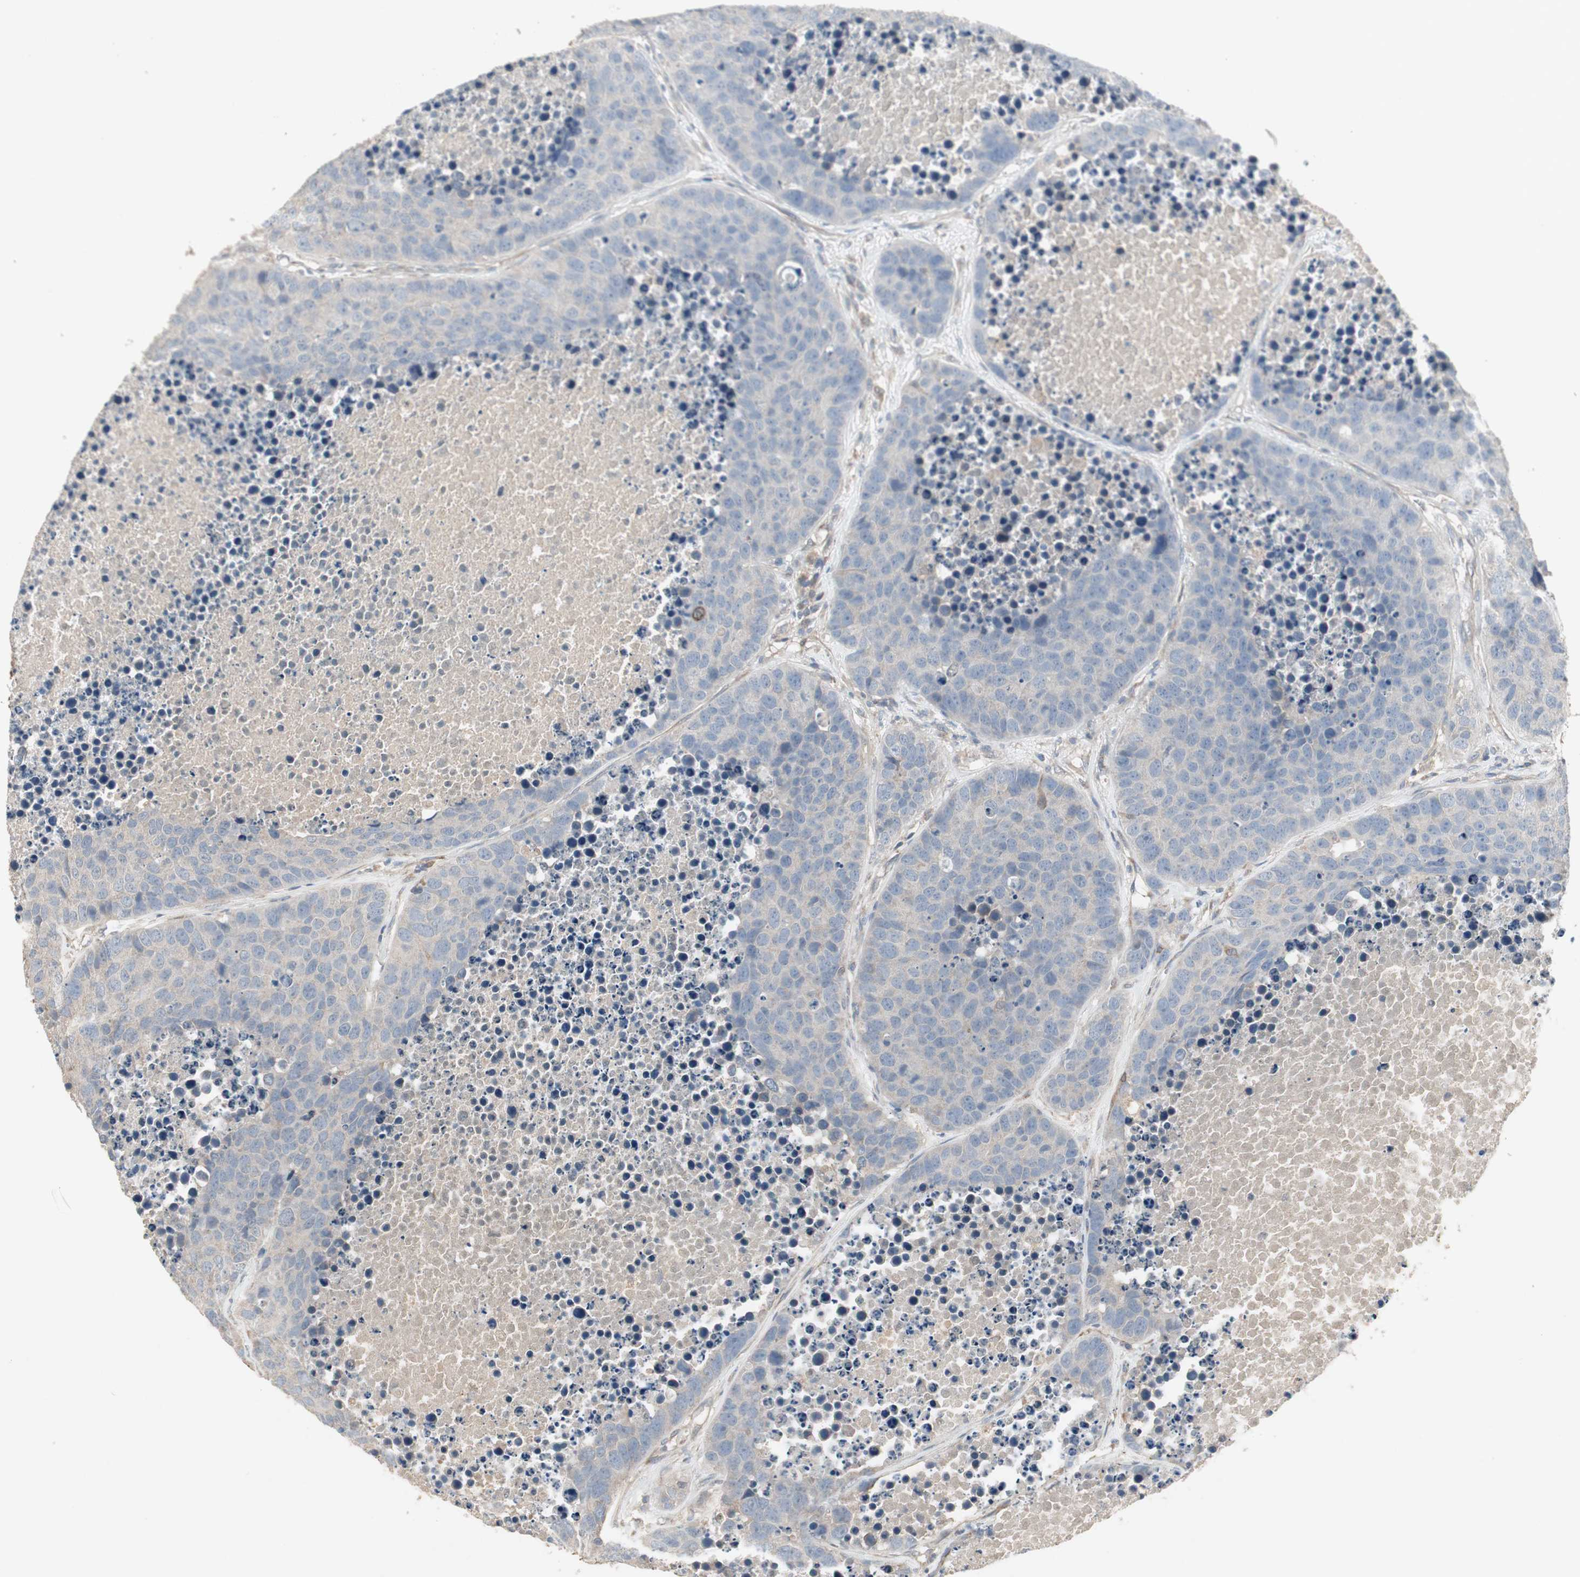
{"staining": {"intensity": "negative", "quantity": "none", "location": "none"}, "tissue": "carcinoid", "cell_type": "Tumor cells", "image_type": "cancer", "snomed": [{"axis": "morphology", "description": "Carcinoid, malignant, NOS"}, {"axis": "topography", "description": "Lung"}], "caption": "Immunohistochemistry image of neoplastic tissue: malignant carcinoid stained with DAB demonstrates no significant protein staining in tumor cells.", "gene": "JMJD7-PLA2G4B", "patient": {"sex": "male", "age": 60}}